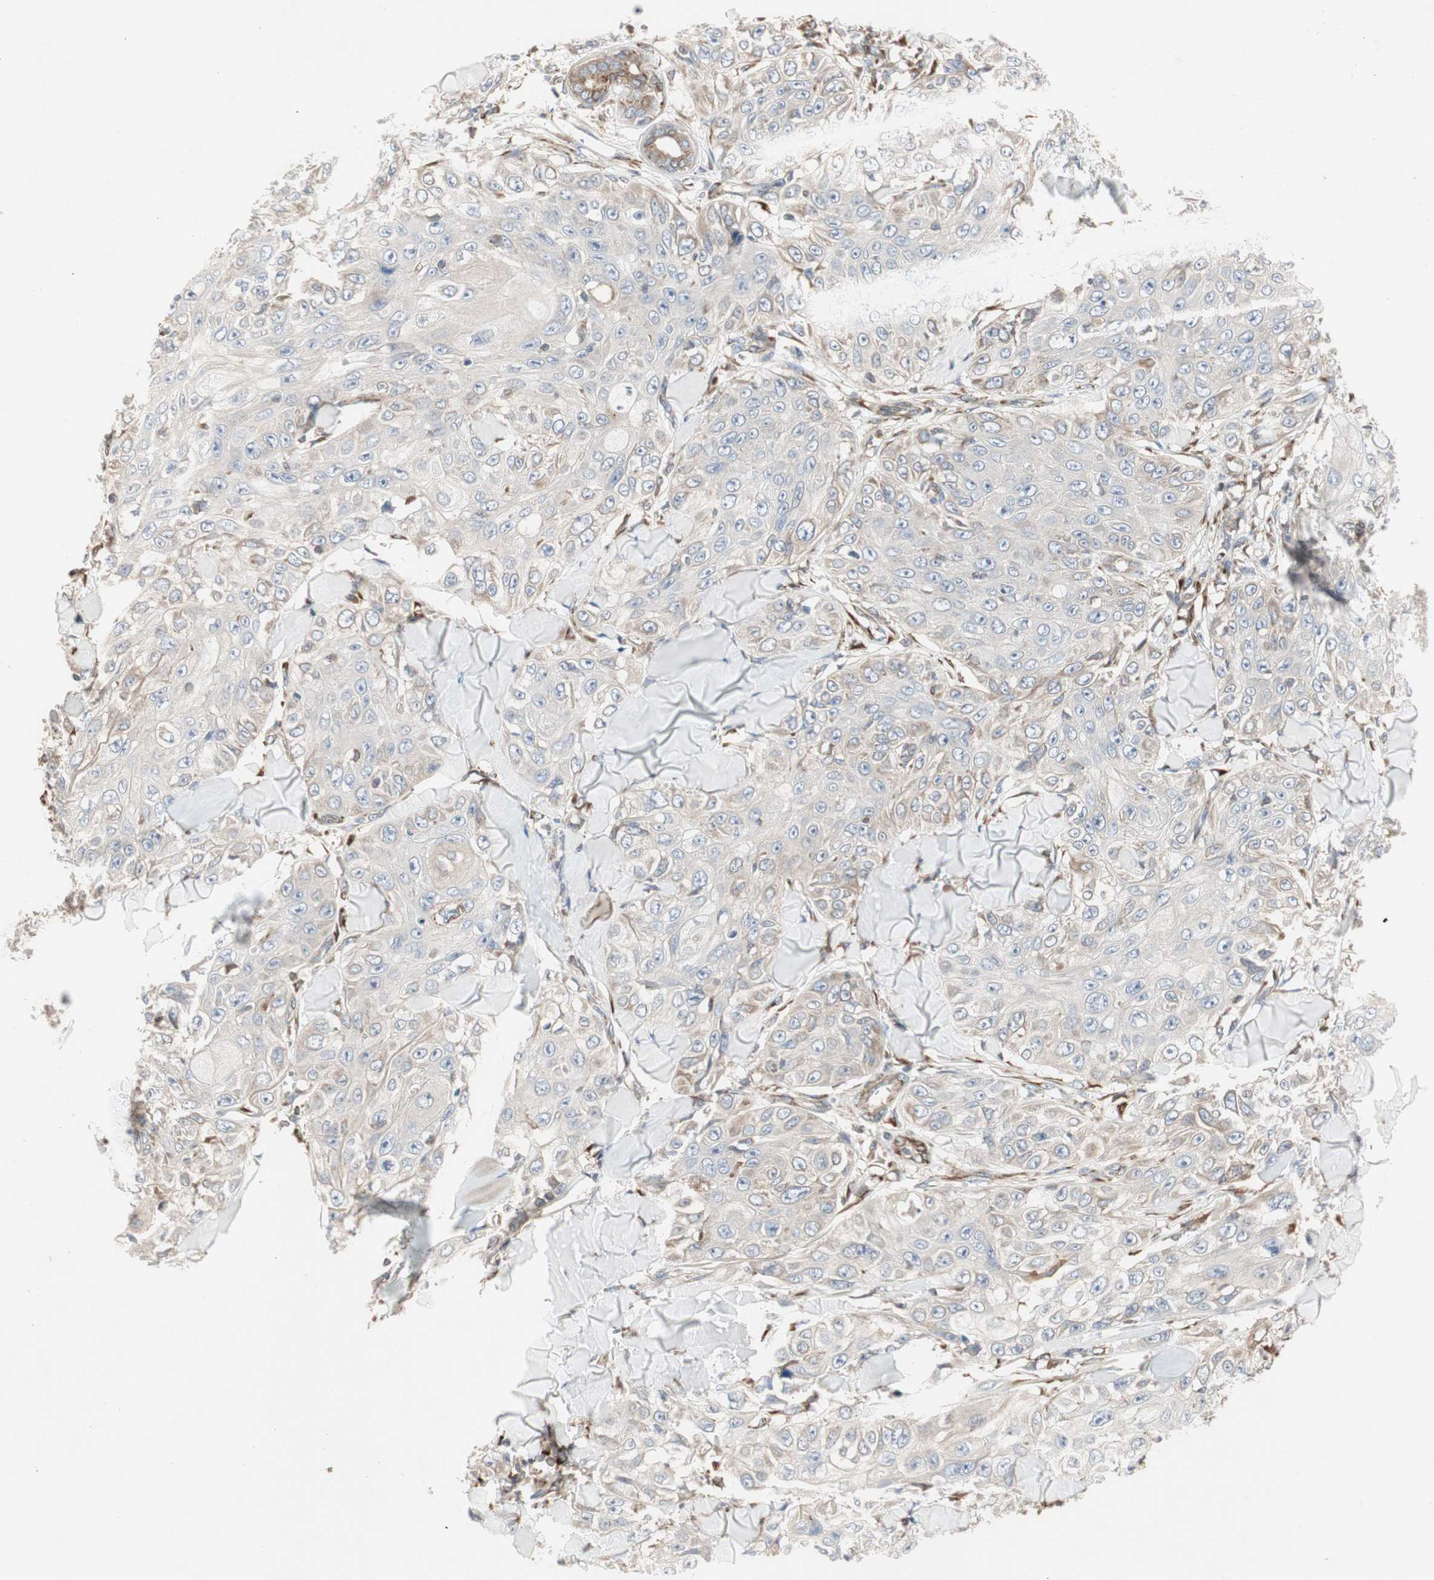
{"staining": {"intensity": "weak", "quantity": "25%-75%", "location": "cytoplasmic/membranous"}, "tissue": "skin cancer", "cell_type": "Tumor cells", "image_type": "cancer", "snomed": [{"axis": "morphology", "description": "Squamous cell carcinoma, NOS"}, {"axis": "topography", "description": "Skin"}], "caption": "Skin cancer stained with a brown dye exhibits weak cytoplasmic/membranous positive staining in approximately 25%-75% of tumor cells.", "gene": "H6PD", "patient": {"sex": "male", "age": 86}}